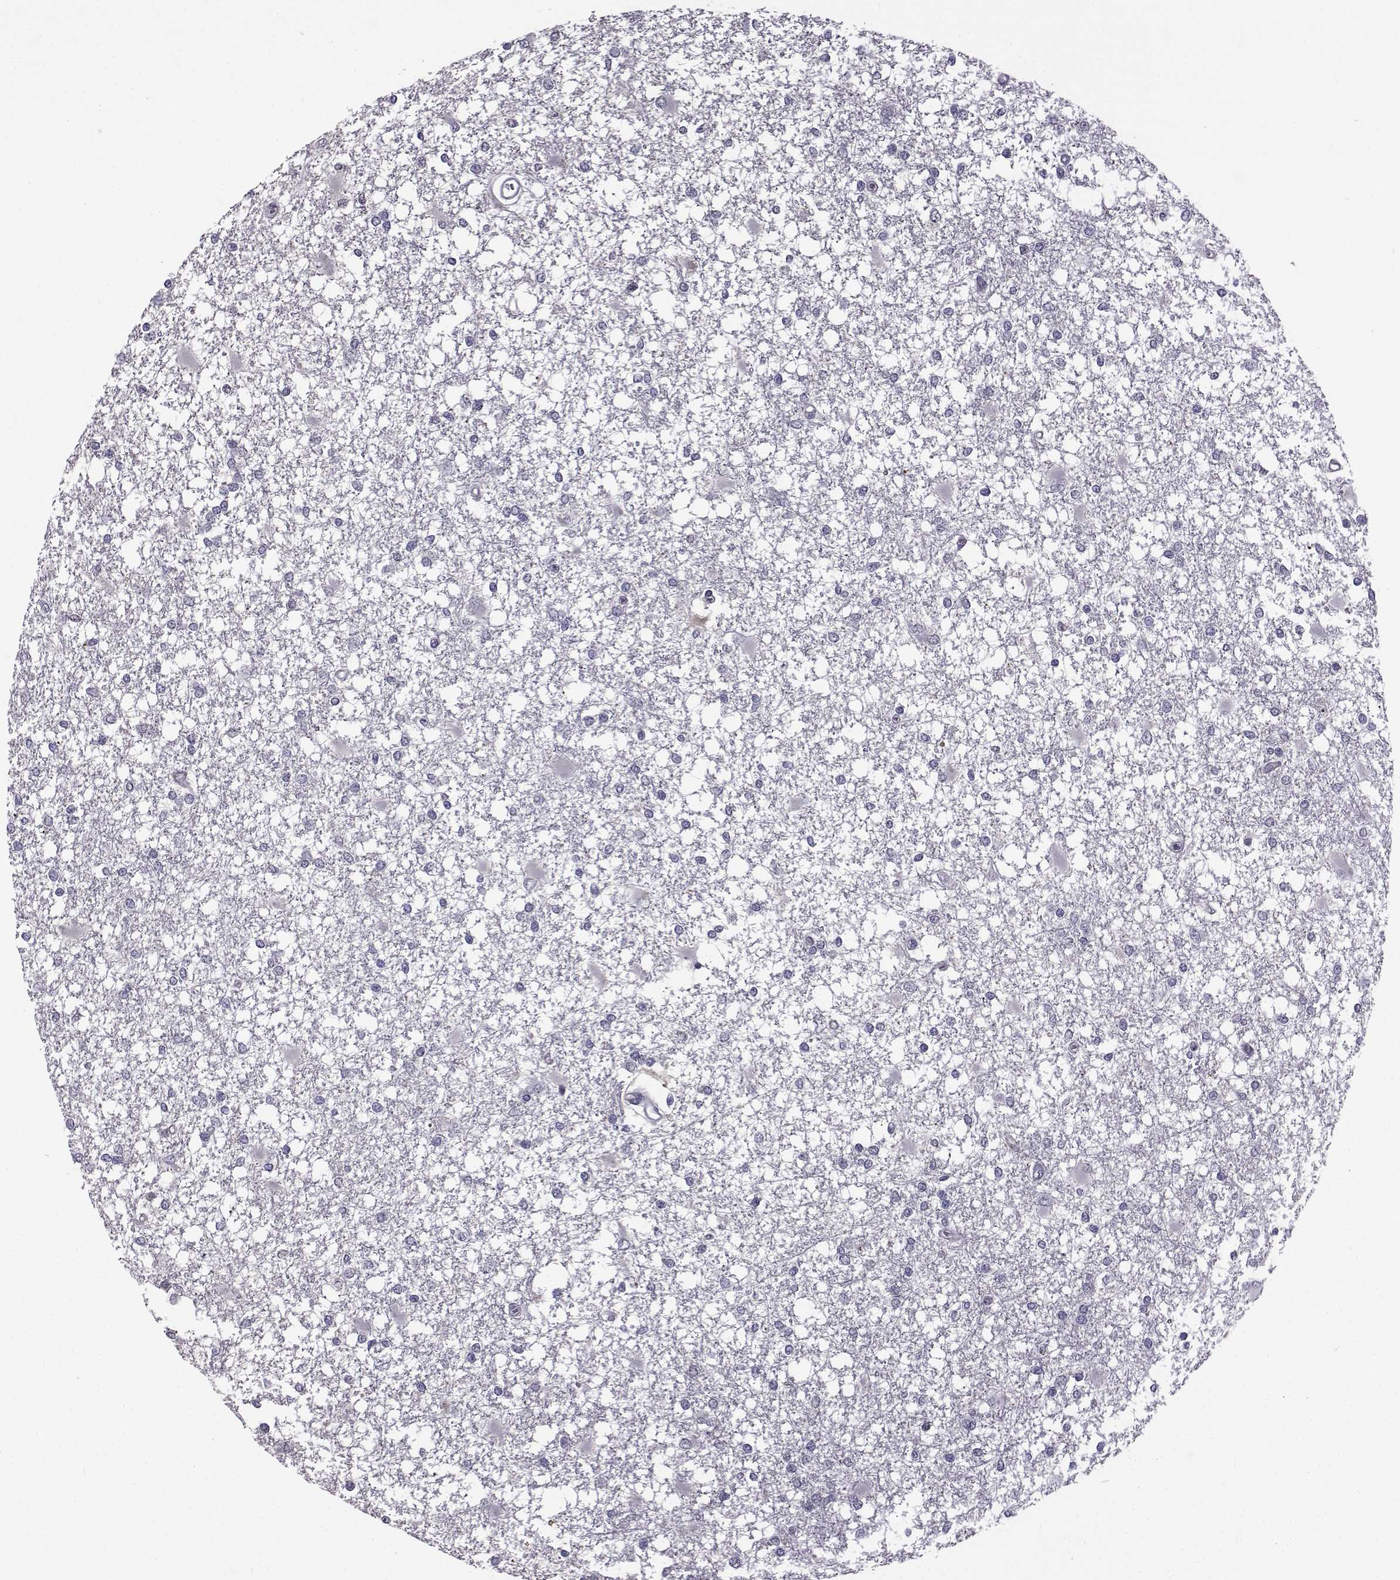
{"staining": {"intensity": "negative", "quantity": "none", "location": "none"}, "tissue": "glioma", "cell_type": "Tumor cells", "image_type": "cancer", "snomed": [{"axis": "morphology", "description": "Glioma, malignant, High grade"}, {"axis": "topography", "description": "Cerebral cortex"}], "caption": "Malignant glioma (high-grade) stained for a protein using immunohistochemistry exhibits no positivity tumor cells.", "gene": "TNFRSF11B", "patient": {"sex": "male", "age": 79}}